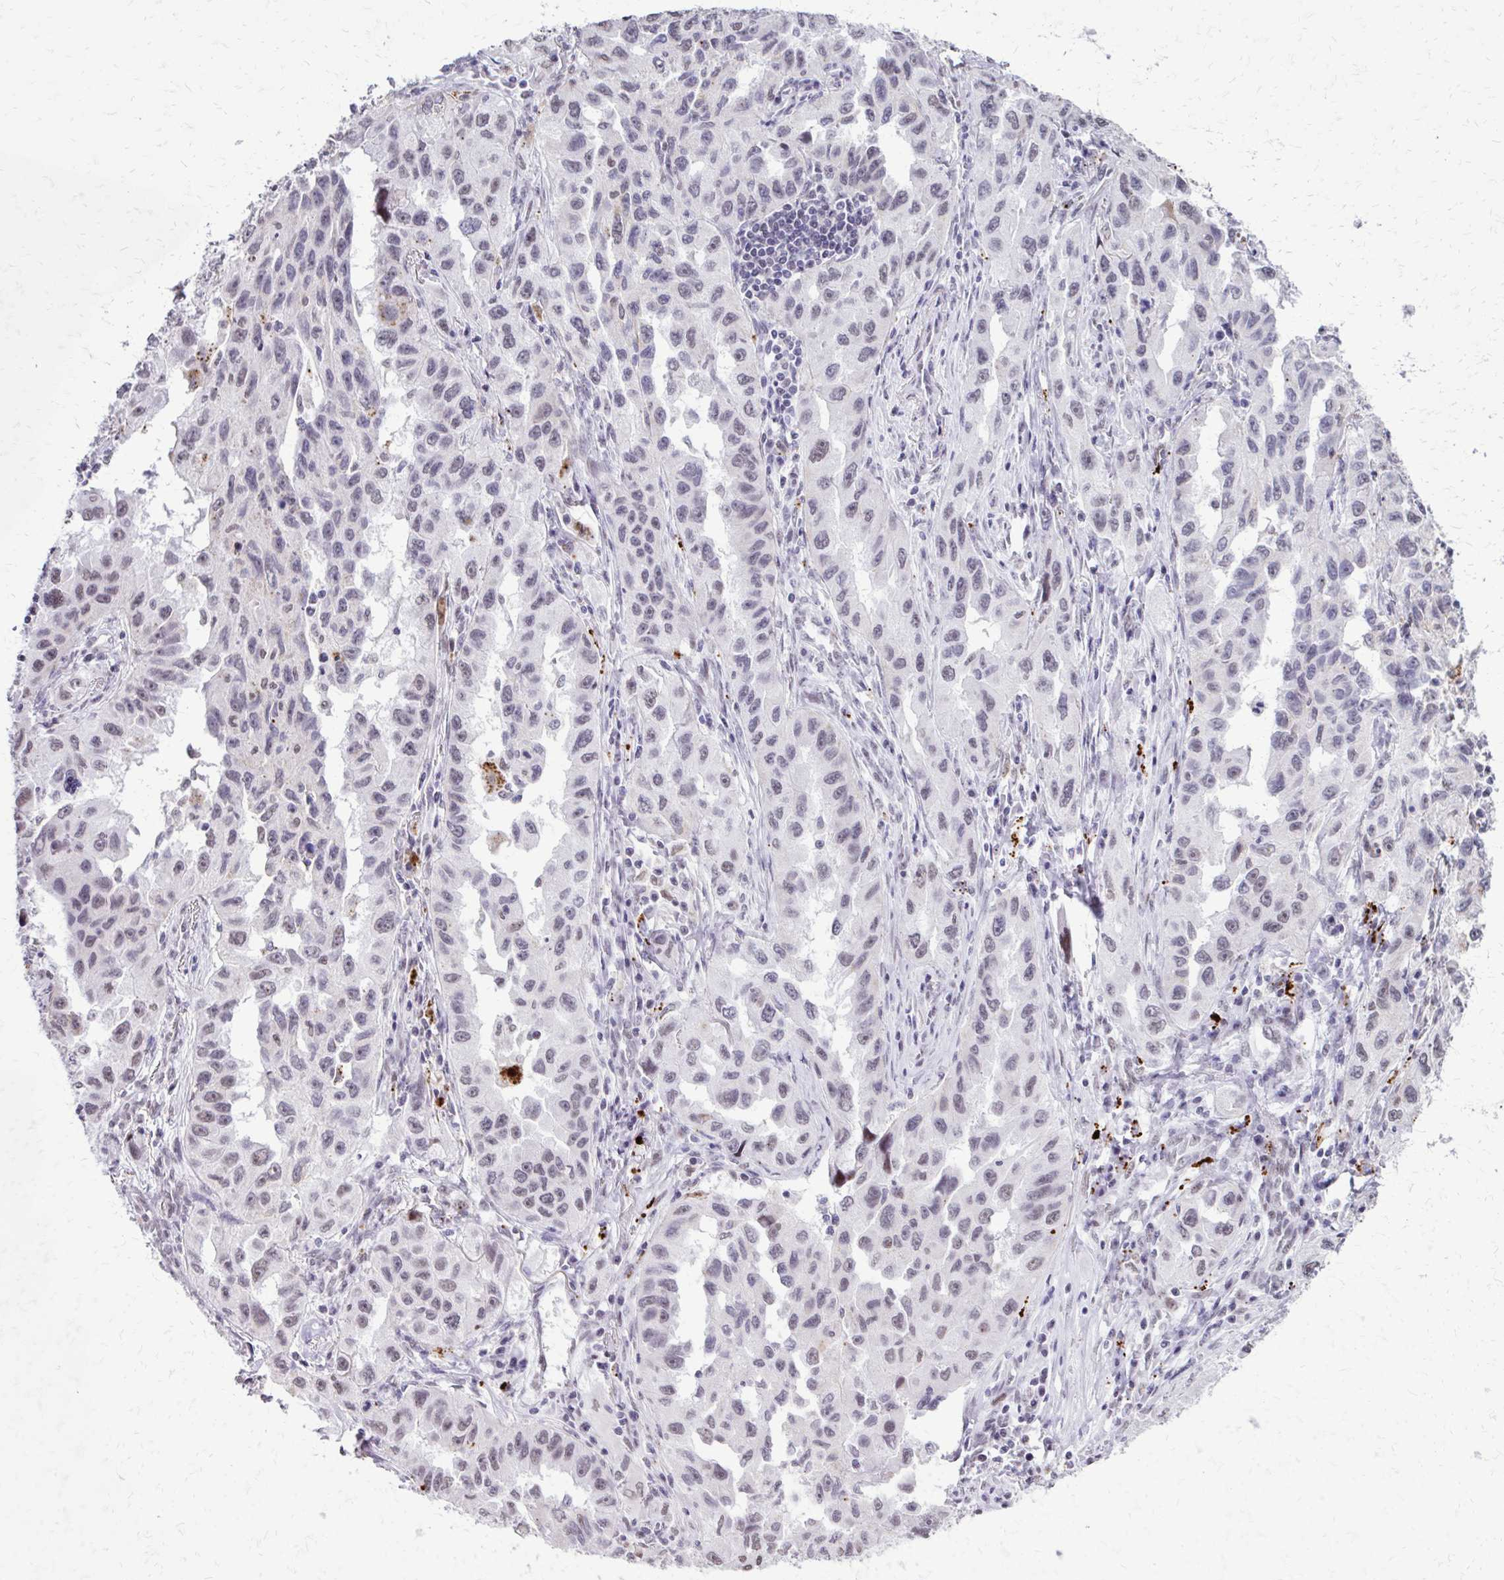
{"staining": {"intensity": "negative", "quantity": "none", "location": "none"}, "tissue": "lung cancer", "cell_type": "Tumor cells", "image_type": "cancer", "snomed": [{"axis": "morphology", "description": "Adenocarcinoma, NOS"}, {"axis": "topography", "description": "Lung"}], "caption": "High magnification brightfield microscopy of adenocarcinoma (lung) stained with DAB (3,3'-diaminobenzidine) (brown) and counterstained with hematoxylin (blue): tumor cells show no significant expression. (DAB (3,3'-diaminobenzidine) IHC, high magnification).", "gene": "SS18", "patient": {"sex": "female", "age": 73}}